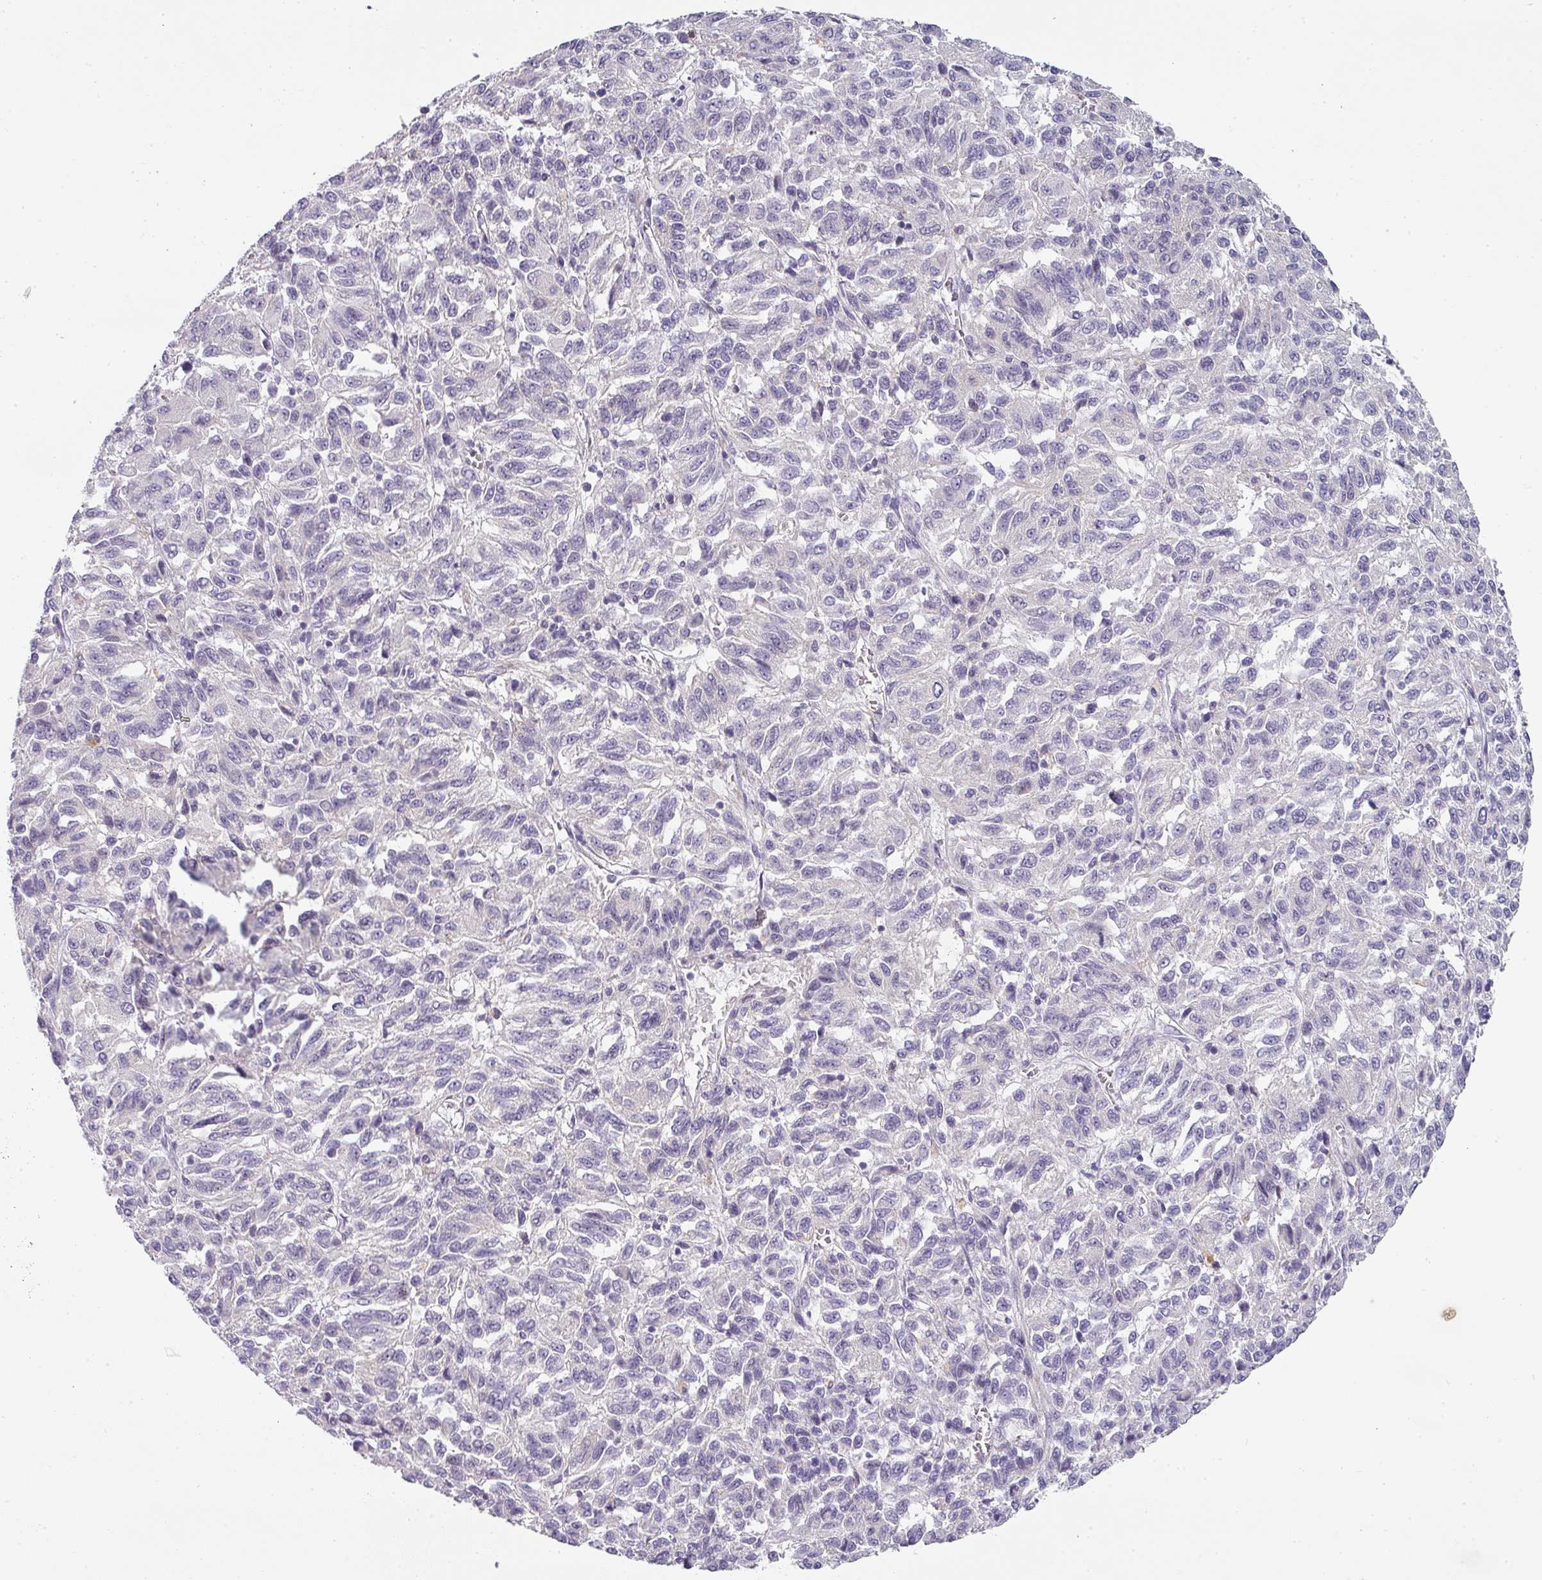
{"staining": {"intensity": "negative", "quantity": "none", "location": "none"}, "tissue": "melanoma", "cell_type": "Tumor cells", "image_type": "cancer", "snomed": [{"axis": "morphology", "description": "Malignant melanoma, Metastatic site"}, {"axis": "topography", "description": "Lung"}], "caption": "The micrograph reveals no significant staining in tumor cells of malignant melanoma (metastatic site).", "gene": "BTLA", "patient": {"sex": "male", "age": 64}}